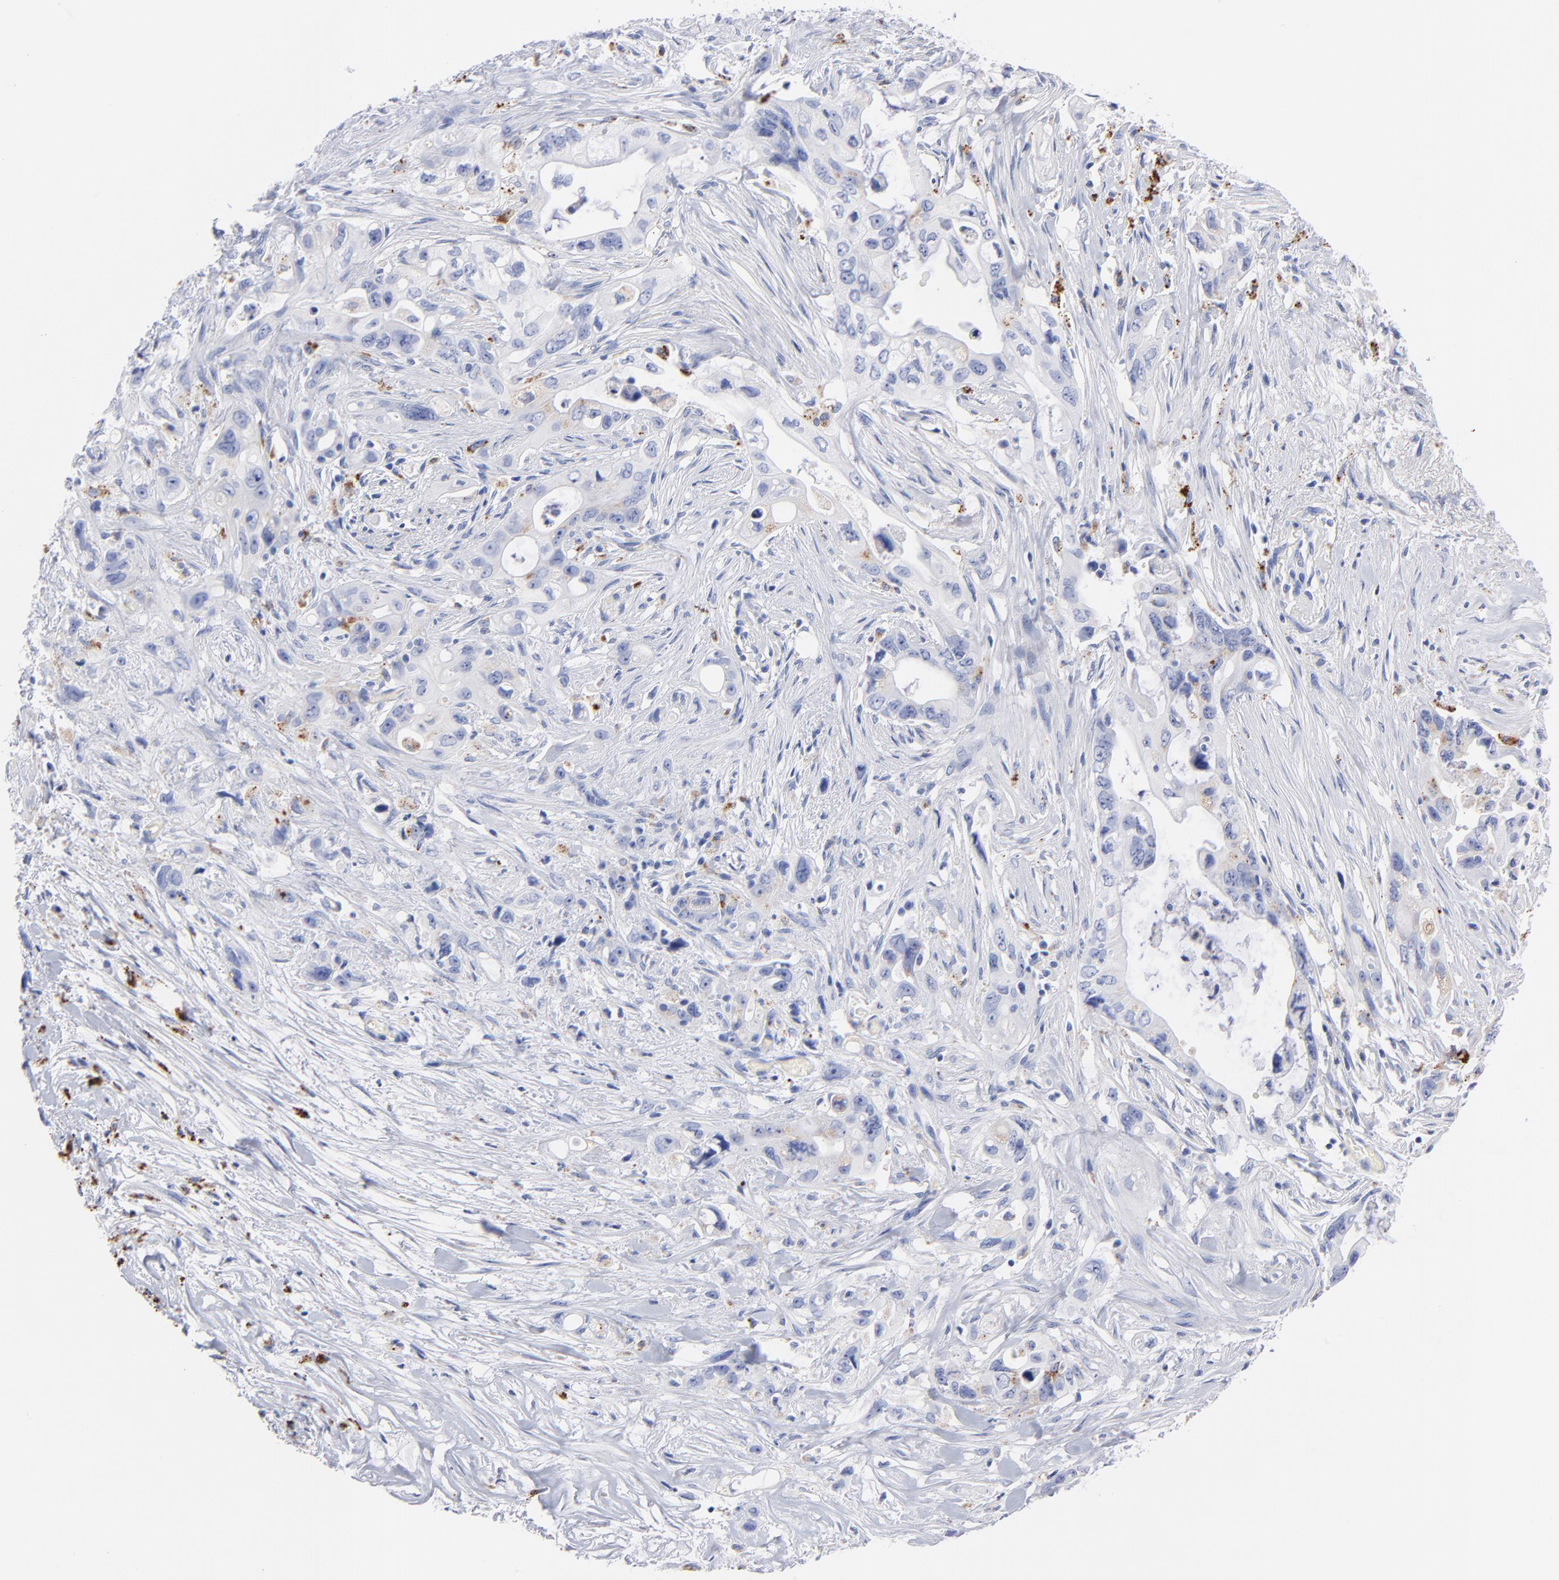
{"staining": {"intensity": "strong", "quantity": "<25%", "location": "cytoplasmic/membranous"}, "tissue": "pancreatic cancer", "cell_type": "Tumor cells", "image_type": "cancer", "snomed": [{"axis": "morphology", "description": "Normal tissue, NOS"}, {"axis": "topography", "description": "Pancreas"}], "caption": "There is medium levels of strong cytoplasmic/membranous positivity in tumor cells of pancreatic cancer, as demonstrated by immunohistochemical staining (brown color).", "gene": "CPVL", "patient": {"sex": "male", "age": 42}}